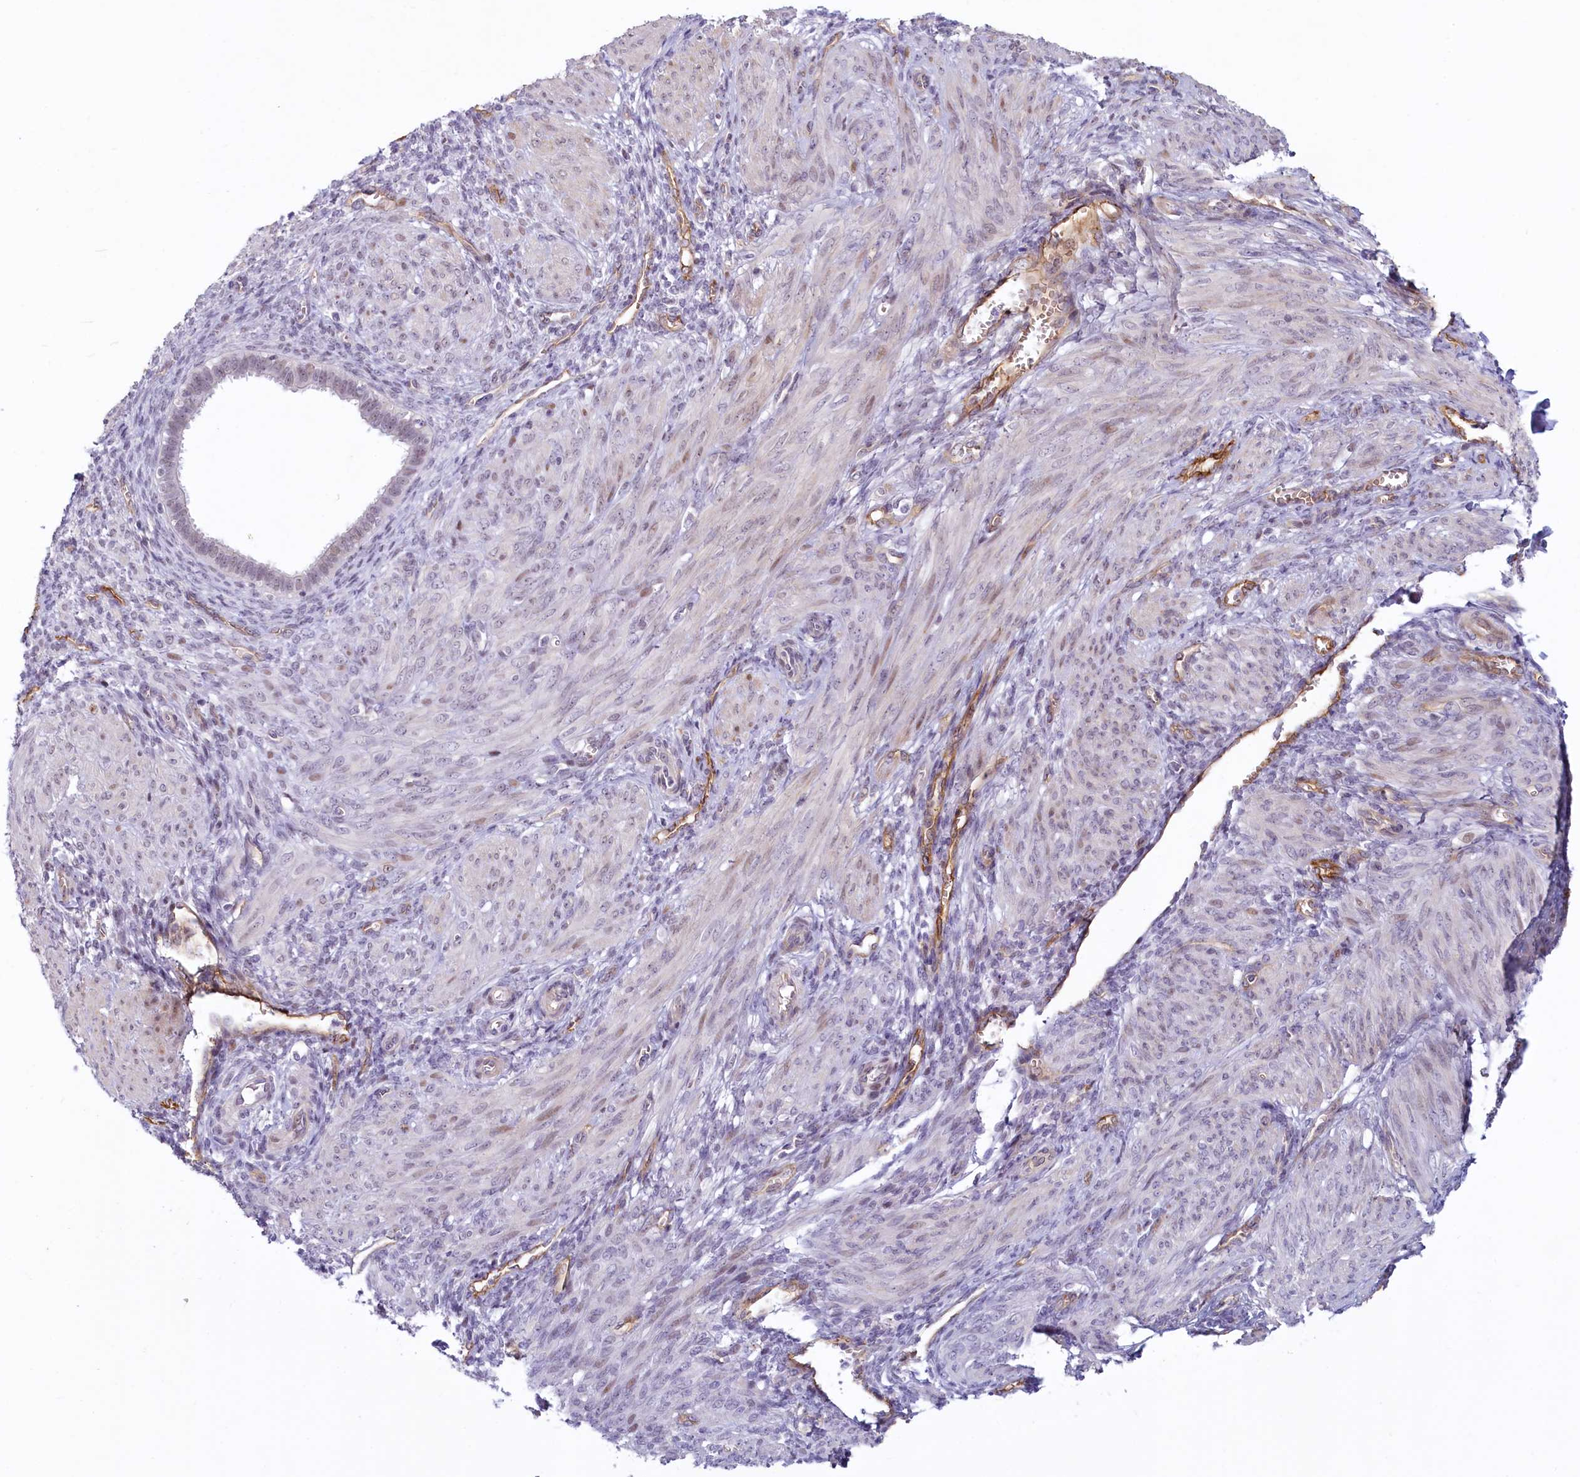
{"staining": {"intensity": "moderate", "quantity": "<25%", "location": "cytoplasmic/membranous"}, "tissue": "smooth muscle", "cell_type": "Smooth muscle cells", "image_type": "normal", "snomed": [{"axis": "morphology", "description": "Normal tissue, NOS"}, {"axis": "topography", "description": "Smooth muscle"}], "caption": "Immunohistochemistry (IHC) (DAB (3,3'-diaminobenzidine)) staining of benign human smooth muscle exhibits moderate cytoplasmic/membranous protein expression in about <25% of smooth muscle cells. (DAB (3,3'-diaminobenzidine) IHC with brightfield microscopy, high magnification).", "gene": "PROCR", "patient": {"sex": "female", "age": 39}}